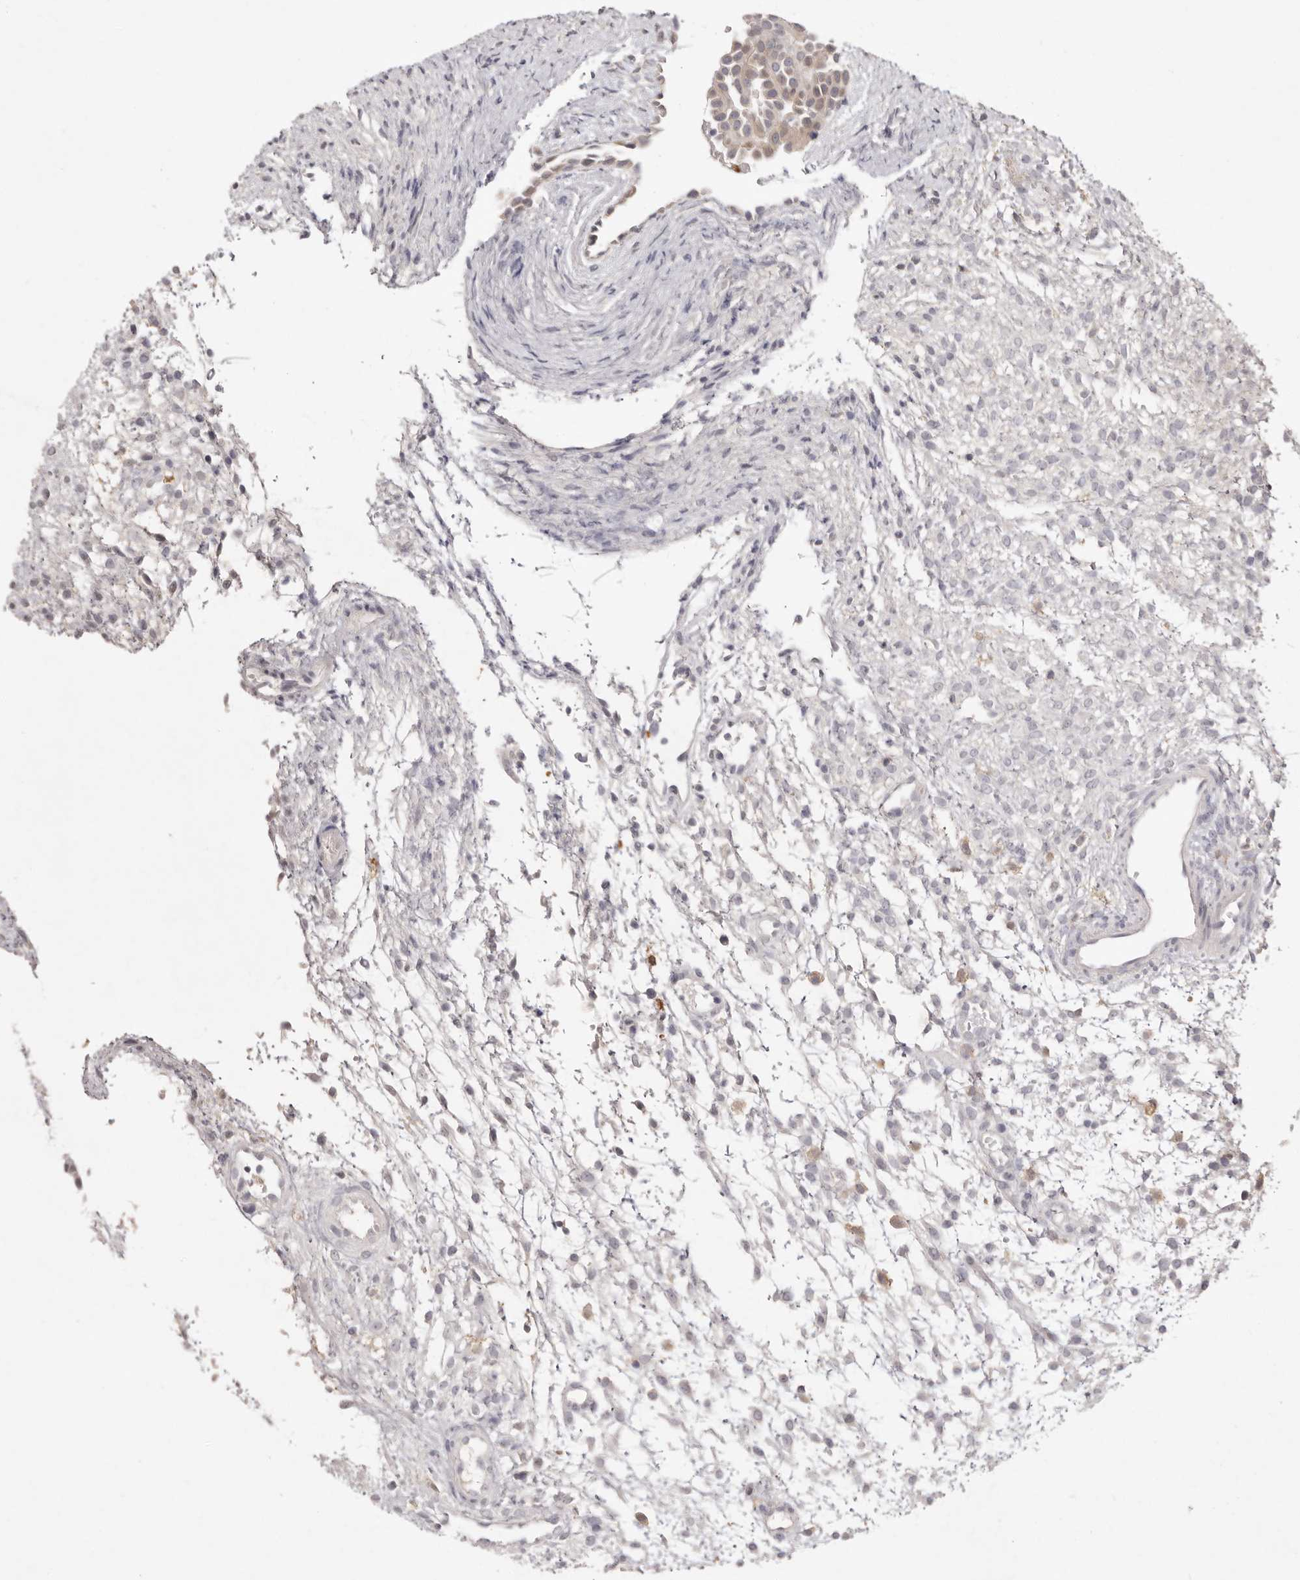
{"staining": {"intensity": "moderate", "quantity": ">75%", "location": "cytoplasmic/membranous"}, "tissue": "ovary", "cell_type": "Follicle cells", "image_type": "normal", "snomed": [{"axis": "morphology", "description": "Normal tissue, NOS"}, {"axis": "morphology", "description": "Cyst, NOS"}, {"axis": "topography", "description": "Ovary"}], "caption": "Immunohistochemistry (IHC) micrograph of unremarkable human ovary stained for a protein (brown), which displays medium levels of moderate cytoplasmic/membranous staining in about >75% of follicle cells.", "gene": "GPR84", "patient": {"sex": "female", "age": 18}}